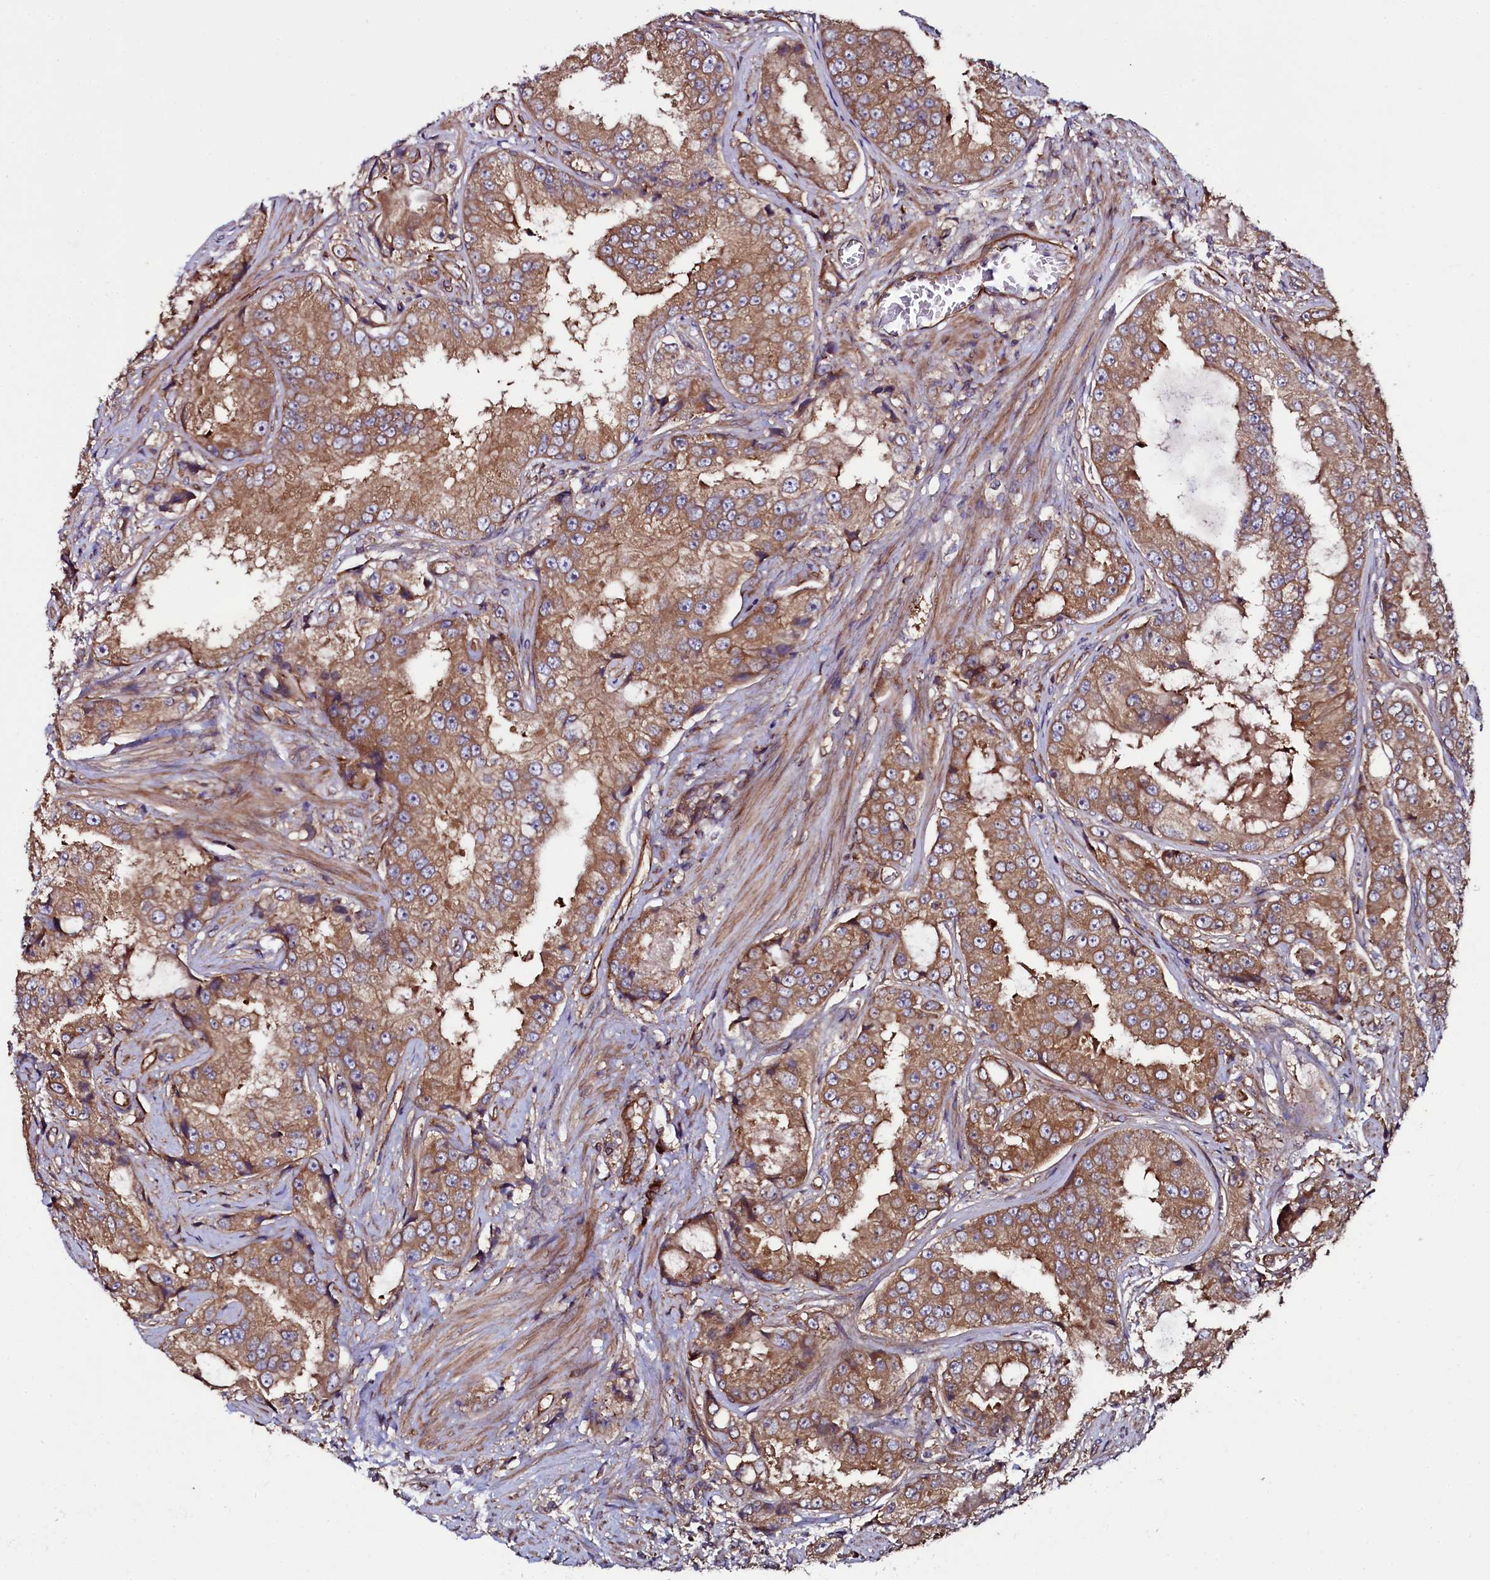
{"staining": {"intensity": "moderate", "quantity": ">75%", "location": "cytoplasmic/membranous"}, "tissue": "prostate cancer", "cell_type": "Tumor cells", "image_type": "cancer", "snomed": [{"axis": "morphology", "description": "Adenocarcinoma, High grade"}, {"axis": "topography", "description": "Prostate"}], "caption": "Immunohistochemistry image of neoplastic tissue: human prostate adenocarcinoma (high-grade) stained using immunohistochemistry (IHC) exhibits medium levels of moderate protein expression localized specifically in the cytoplasmic/membranous of tumor cells, appearing as a cytoplasmic/membranous brown color.", "gene": "USPL1", "patient": {"sex": "male", "age": 73}}